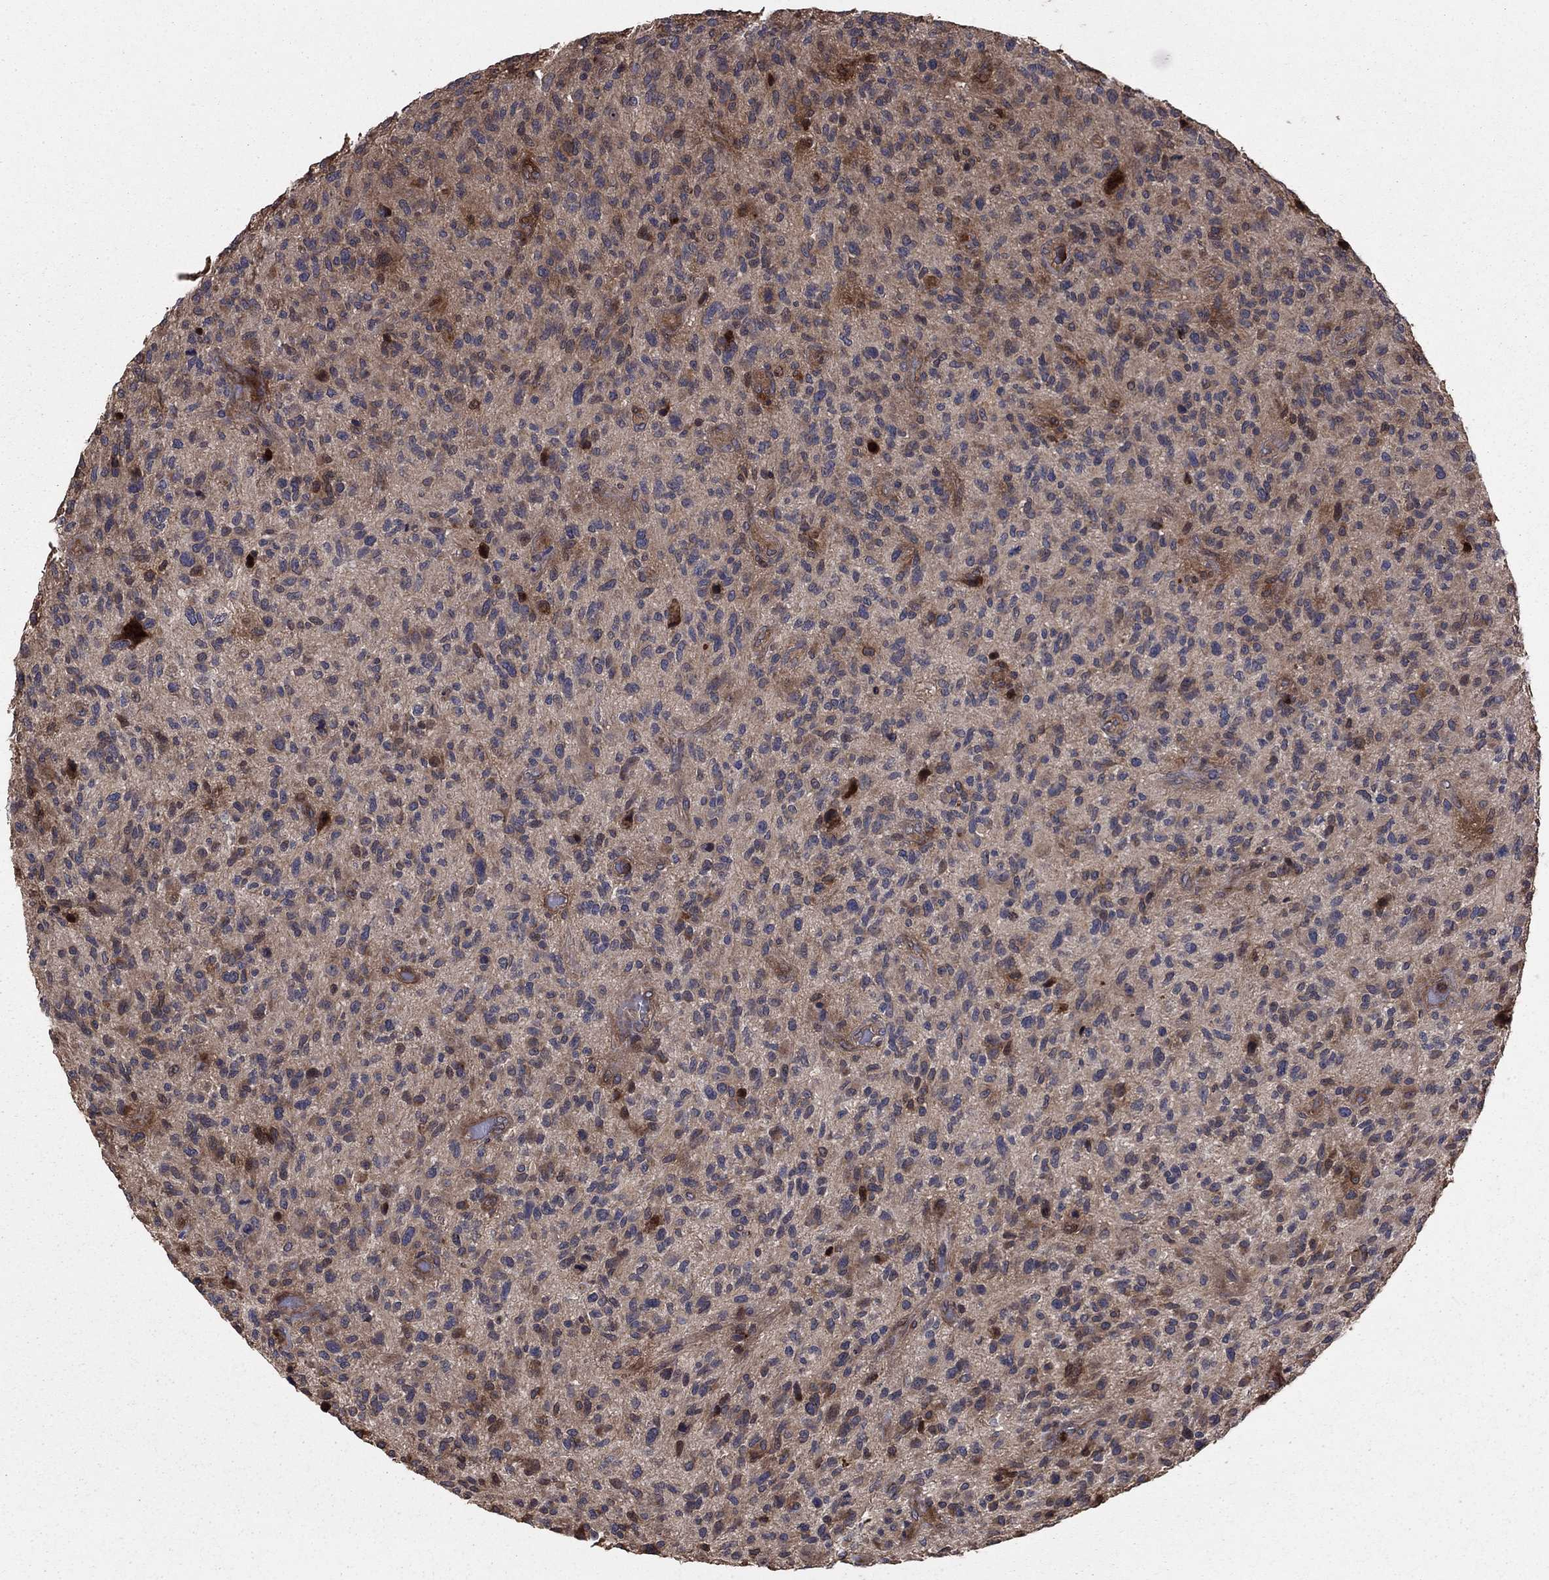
{"staining": {"intensity": "weak", "quantity": "<25%", "location": "cytoplasmic/membranous"}, "tissue": "glioma", "cell_type": "Tumor cells", "image_type": "cancer", "snomed": [{"axis": "morphology", "description": "Glioma, malignant, High grade"}, {"axis": "topography", "description": "Brain"}], "caption": "Immunohistochemical staining of glioma exhibits no significant expression in tumor cells.", "gene": "GYG1", "patient": {"sex": "male", "age": 47}}